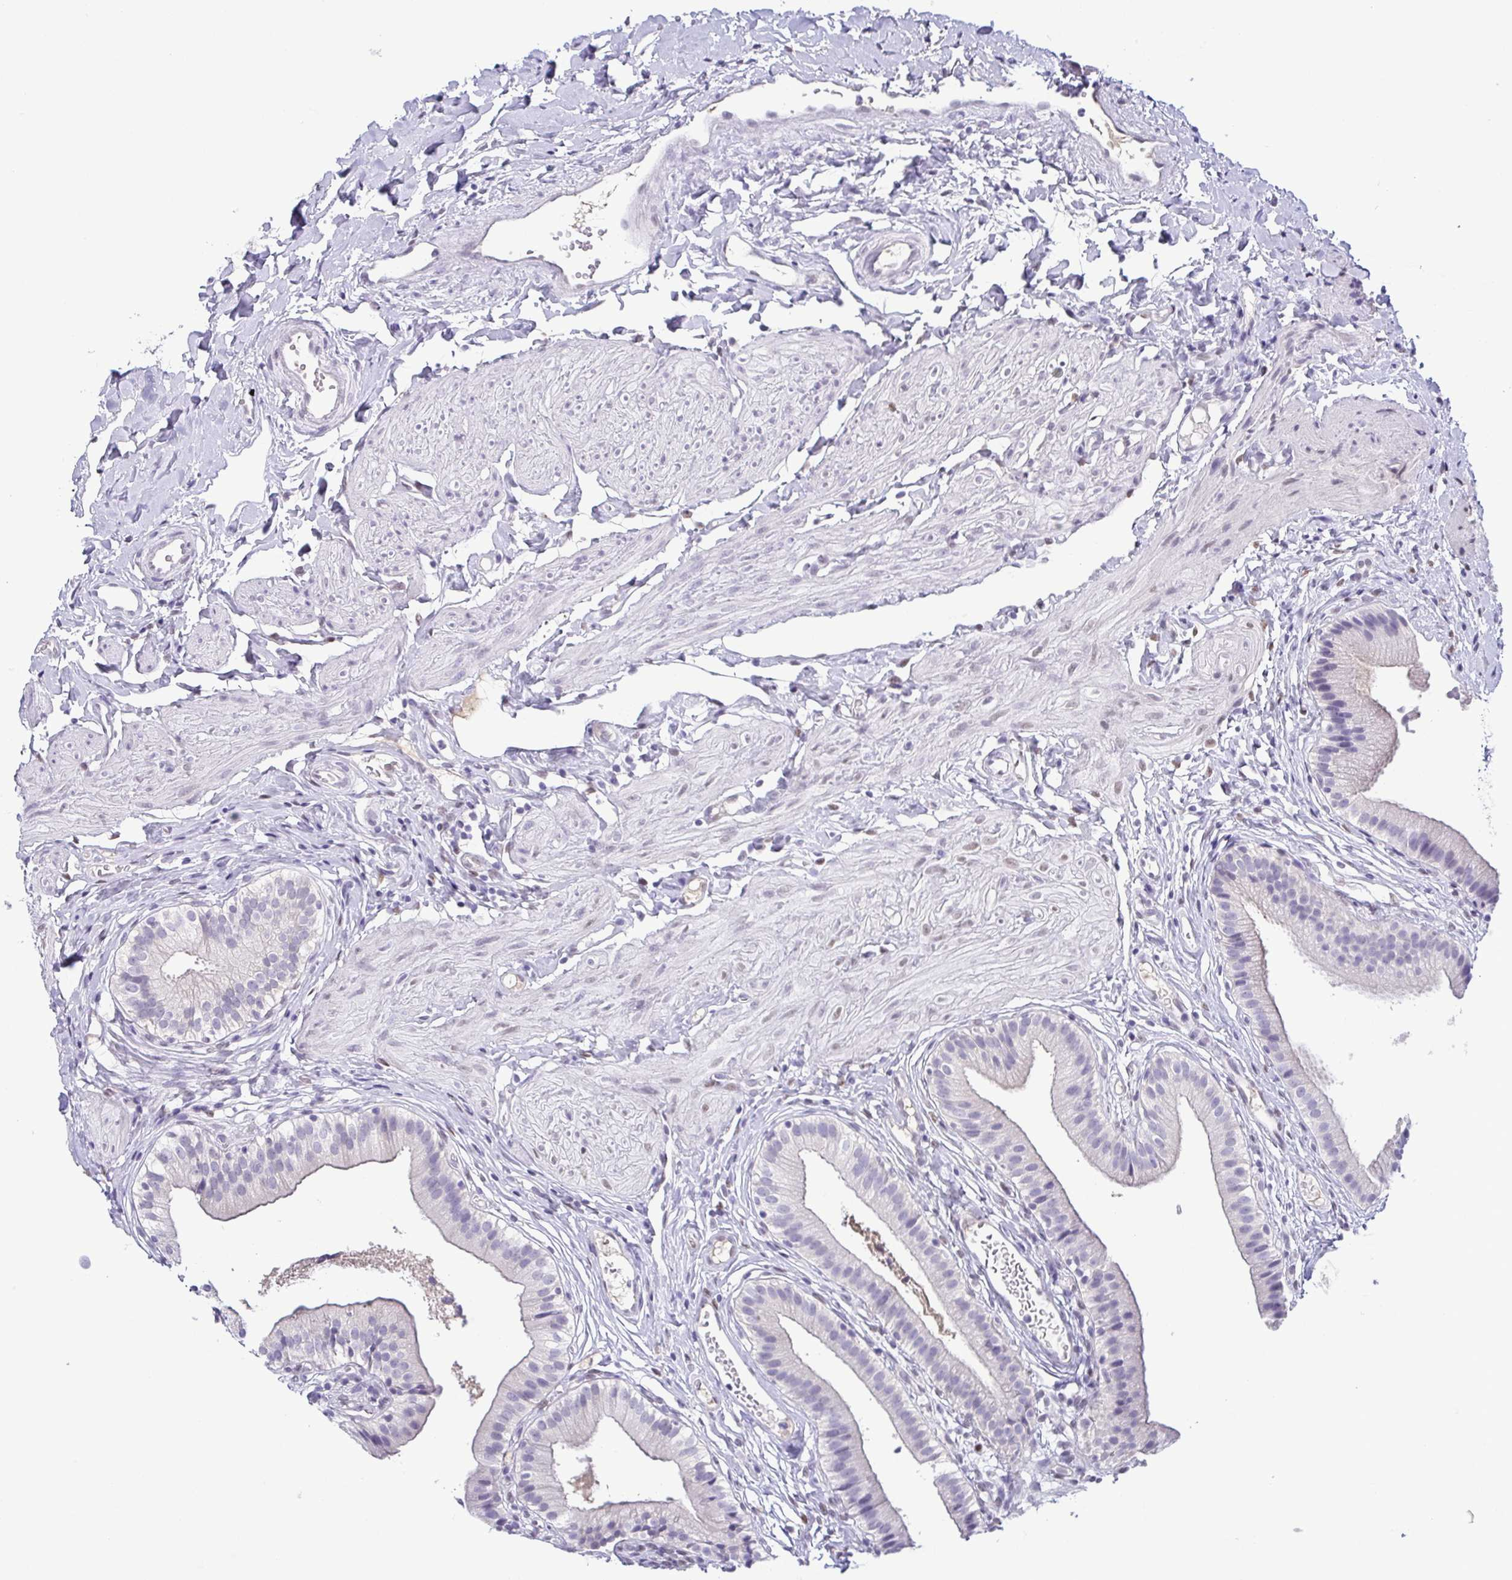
{"staining": {"intensity": "negative", "quantity": "none", "location": "none"}, "tissue": "gallbladder", "cell_type": "Glandular cells", "image_type": "normal", "snomed": [{"axis": "morphology", "description": "Normal tissue, NOS"}, {"axis": "topography", "description": "Gallbladder"}], "caption": "An immunohistochemistry photomicrograph of benign gallbladder is shown. There is no staining in glandular cells of gallbladder.", "gene": "TCF3", "patient": {"sex": "female", "age": 47}}